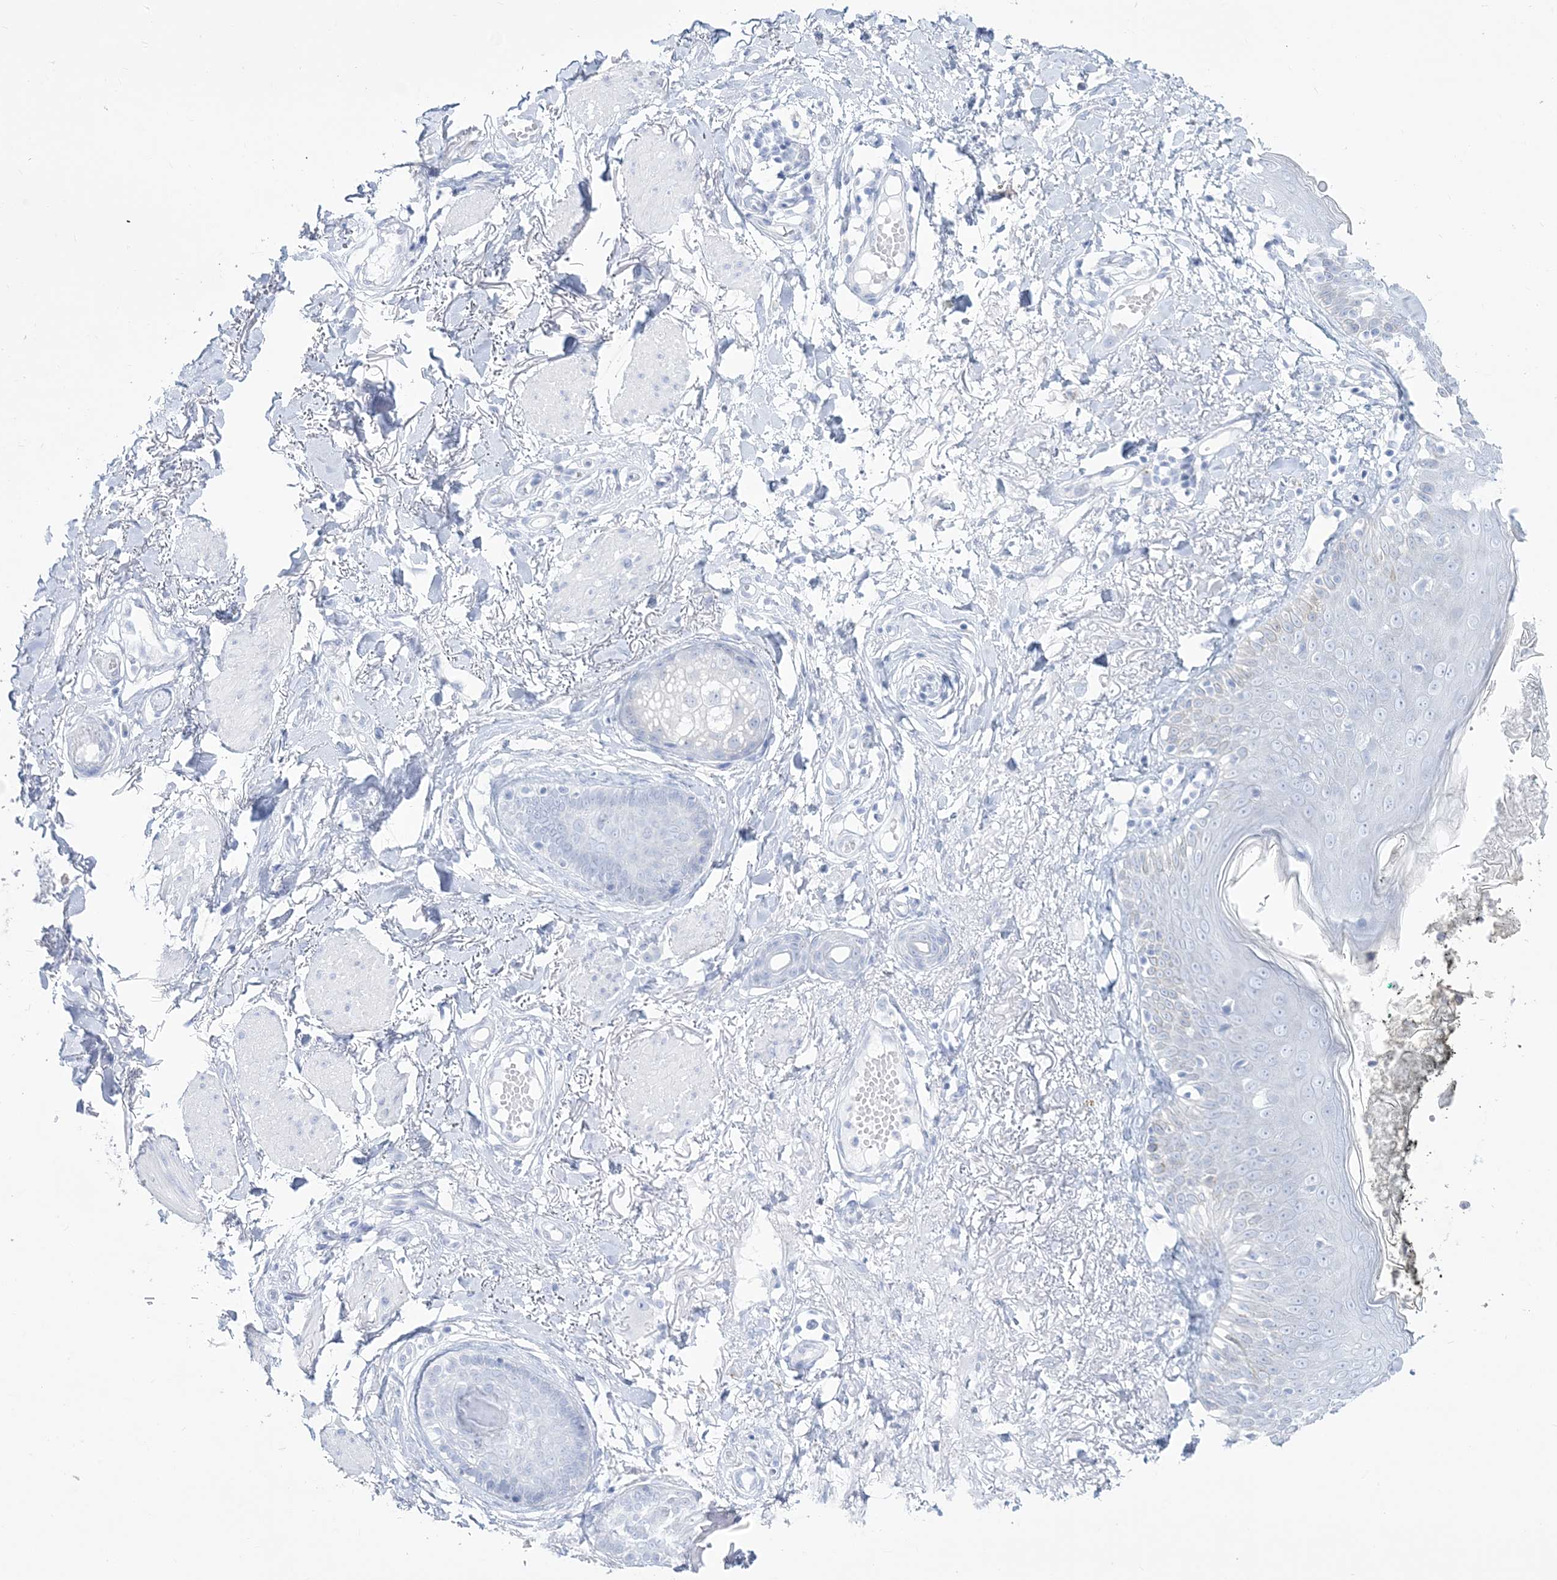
{"staining": {"intensity": "negative", "quantity": "none", "location": "none"}, "tissue": "skin cancer", "cell_type": "Tumor cells", "image_type": "cancer", "snomed": [{"axis": "morphology", "description": "Normal tissue, NOS"}, {"axis": "morphology", "description": "Basal cell carcinoma"}, {"axis": "topography", "description": "Skin"}], "caption": "Immunohistochemistry (IHC) of human skin cancer shows no staining in tumor cells. Brightfield microscopy of immunohistochemistry (IHC) stained with DAB (brown) and hematoxylin (blue), captured at high magnification.", "gene": "RBP2", "patient": {"sex": "male", "age": 64}}